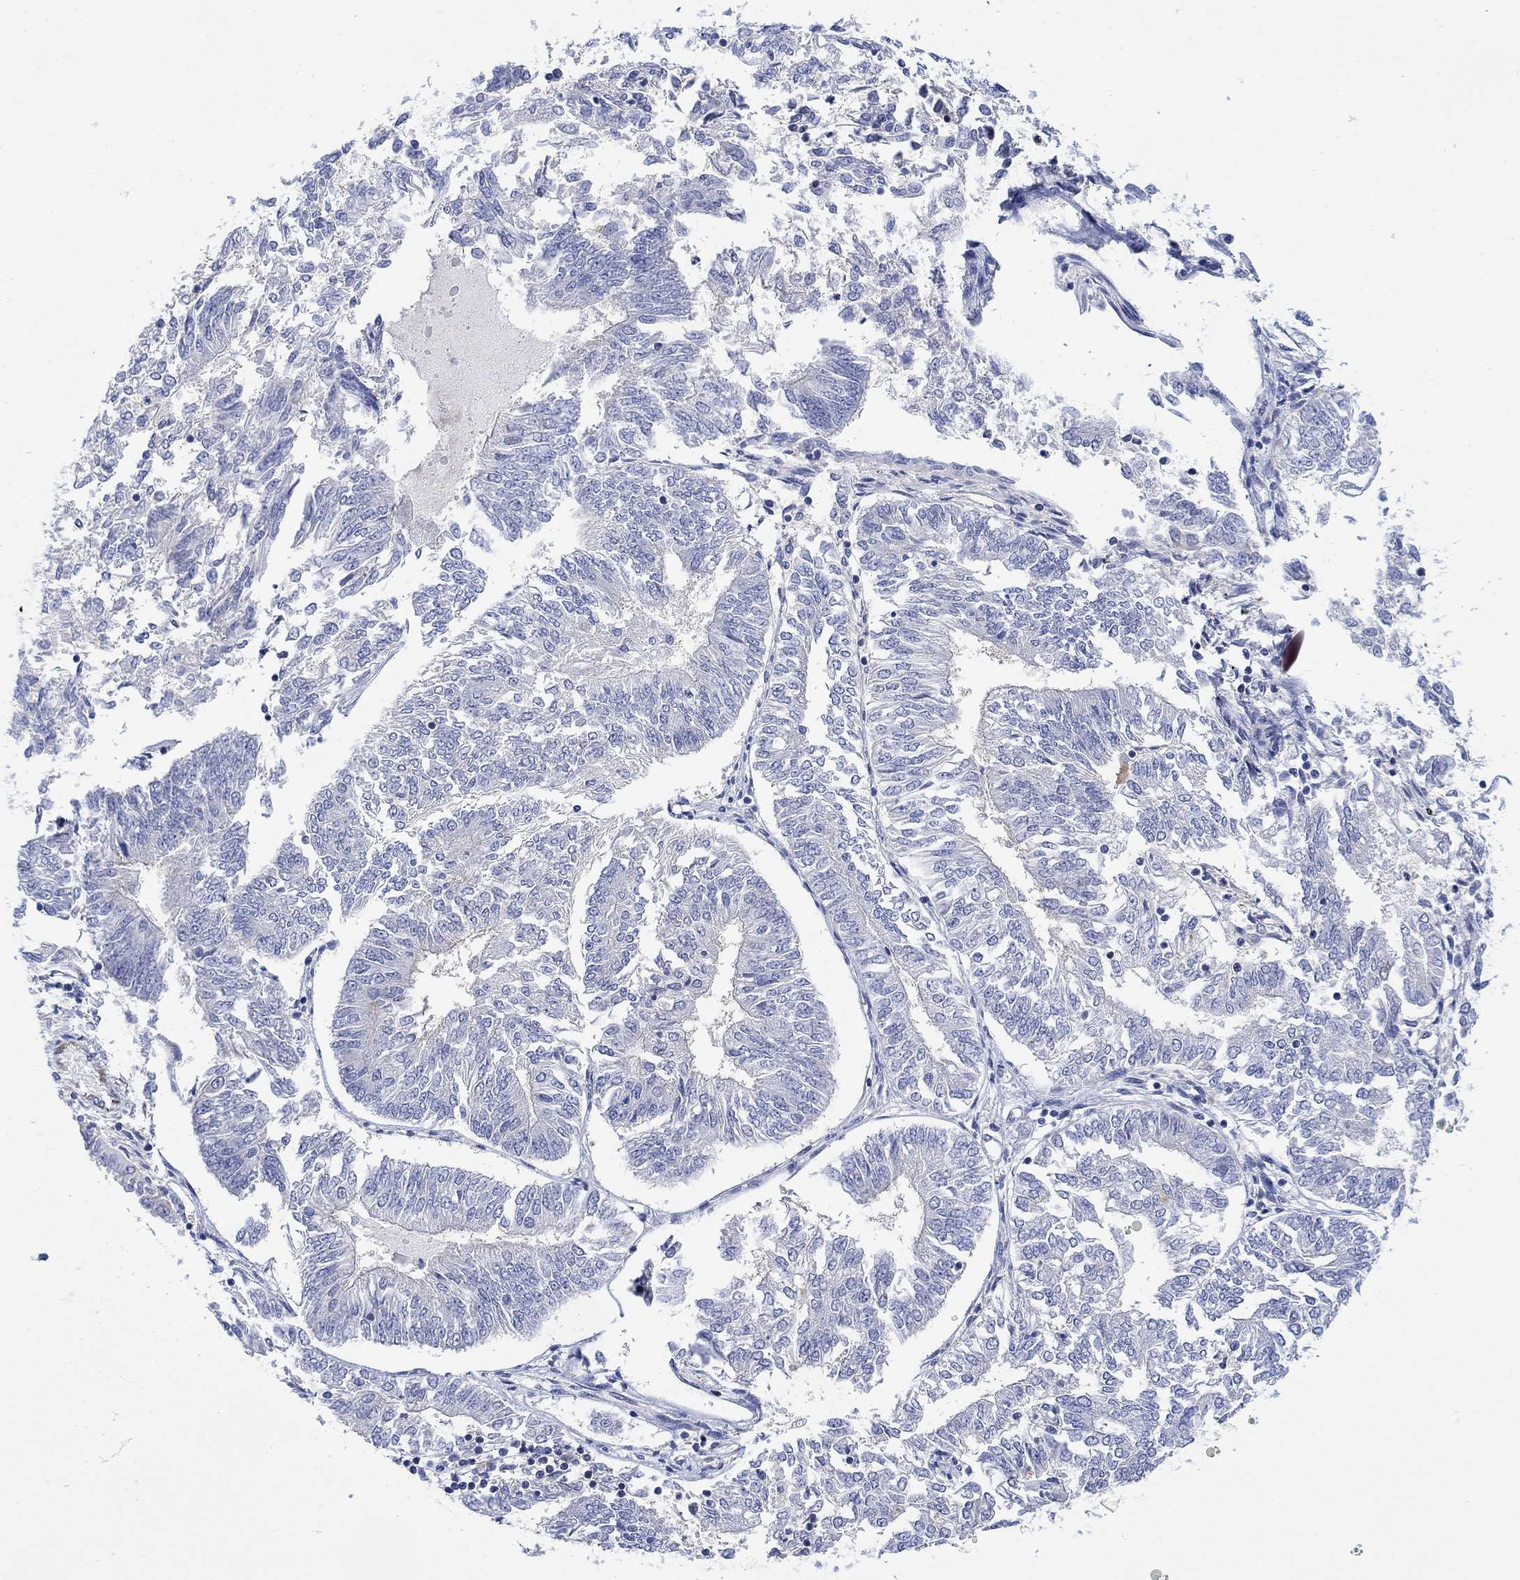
{"staining": {"intensity": "negative", "quantity": "none", "location": "none"}, "tissue": "endometrial cancer", "cell_type": "Tumor cells", "image_type": "cancer", "snomed": [{"axis": "morphology", "description": "Adenocarcinoma, NOS"}, {"axis": "topography", "description": "Endometrium"}], "caption": "Tumor cells are negative for protein expression in human endometrial adenocarcinoma.", "gene": "ARSK", "patient": {"sex": "female", "age": 58}}